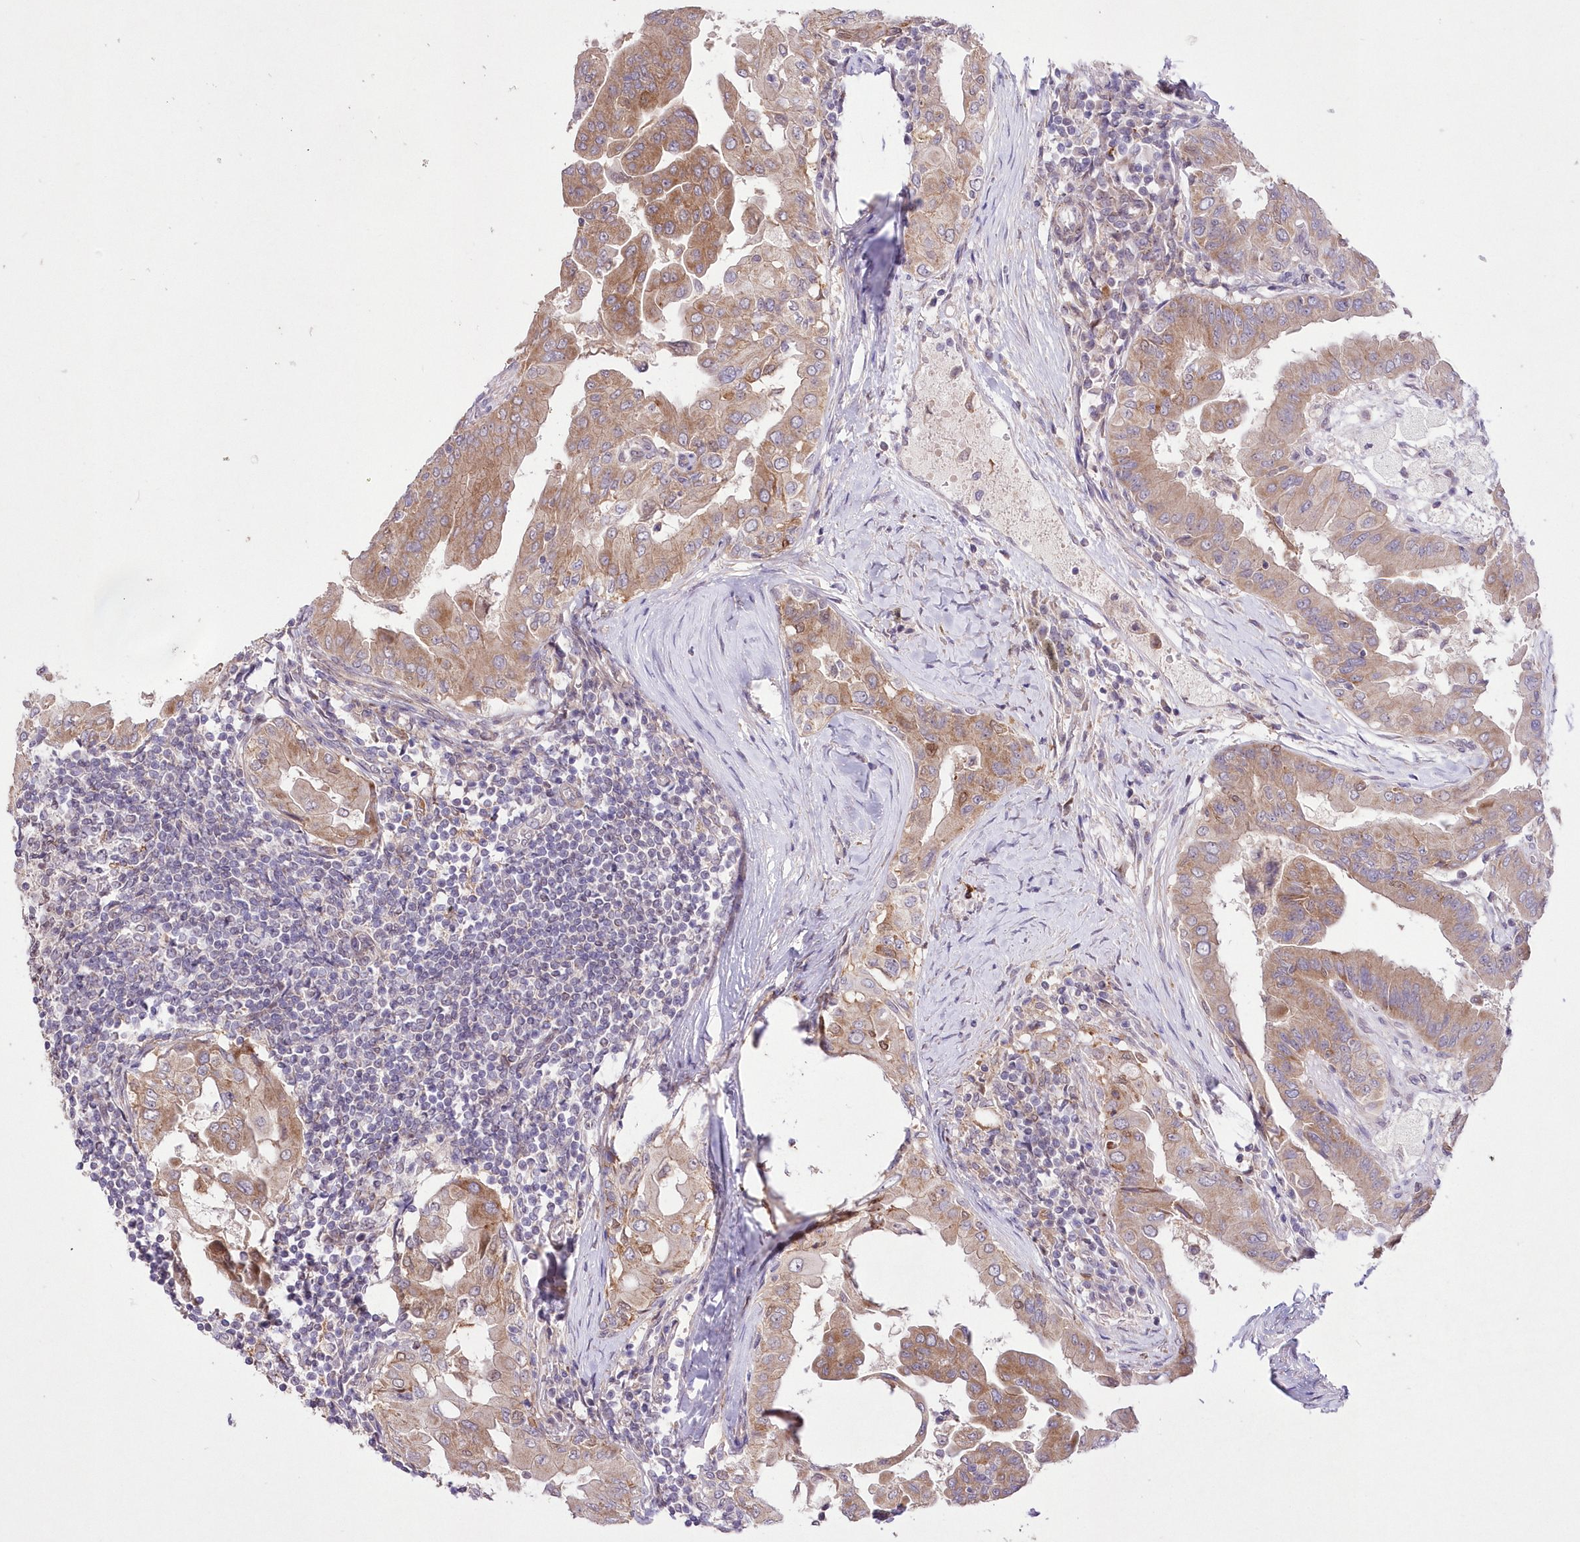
{"staining": {"intensity": "moderate", "quantity": ">75%", "location": "cytoplasmic/membranous"}, "tissue": "thyroid cancer", "cell_type": "Tumor cells", "image_type": "cancer", "snomed": [{"axis": "morphology", "description": "Papillary adenocarcinoma, NOS"}, {"axis": "topography", "description": "Thyroid gland"}], "caption": "The photomicrograph demonstrates staining of papillary adenocarcinoma (thyroid), revealing moderate cytoplasmic/membranous protein positivity (brown color) within tumor cells.", "gene": "FAM241B", "patient": {"sex": "male", "age": 33}}